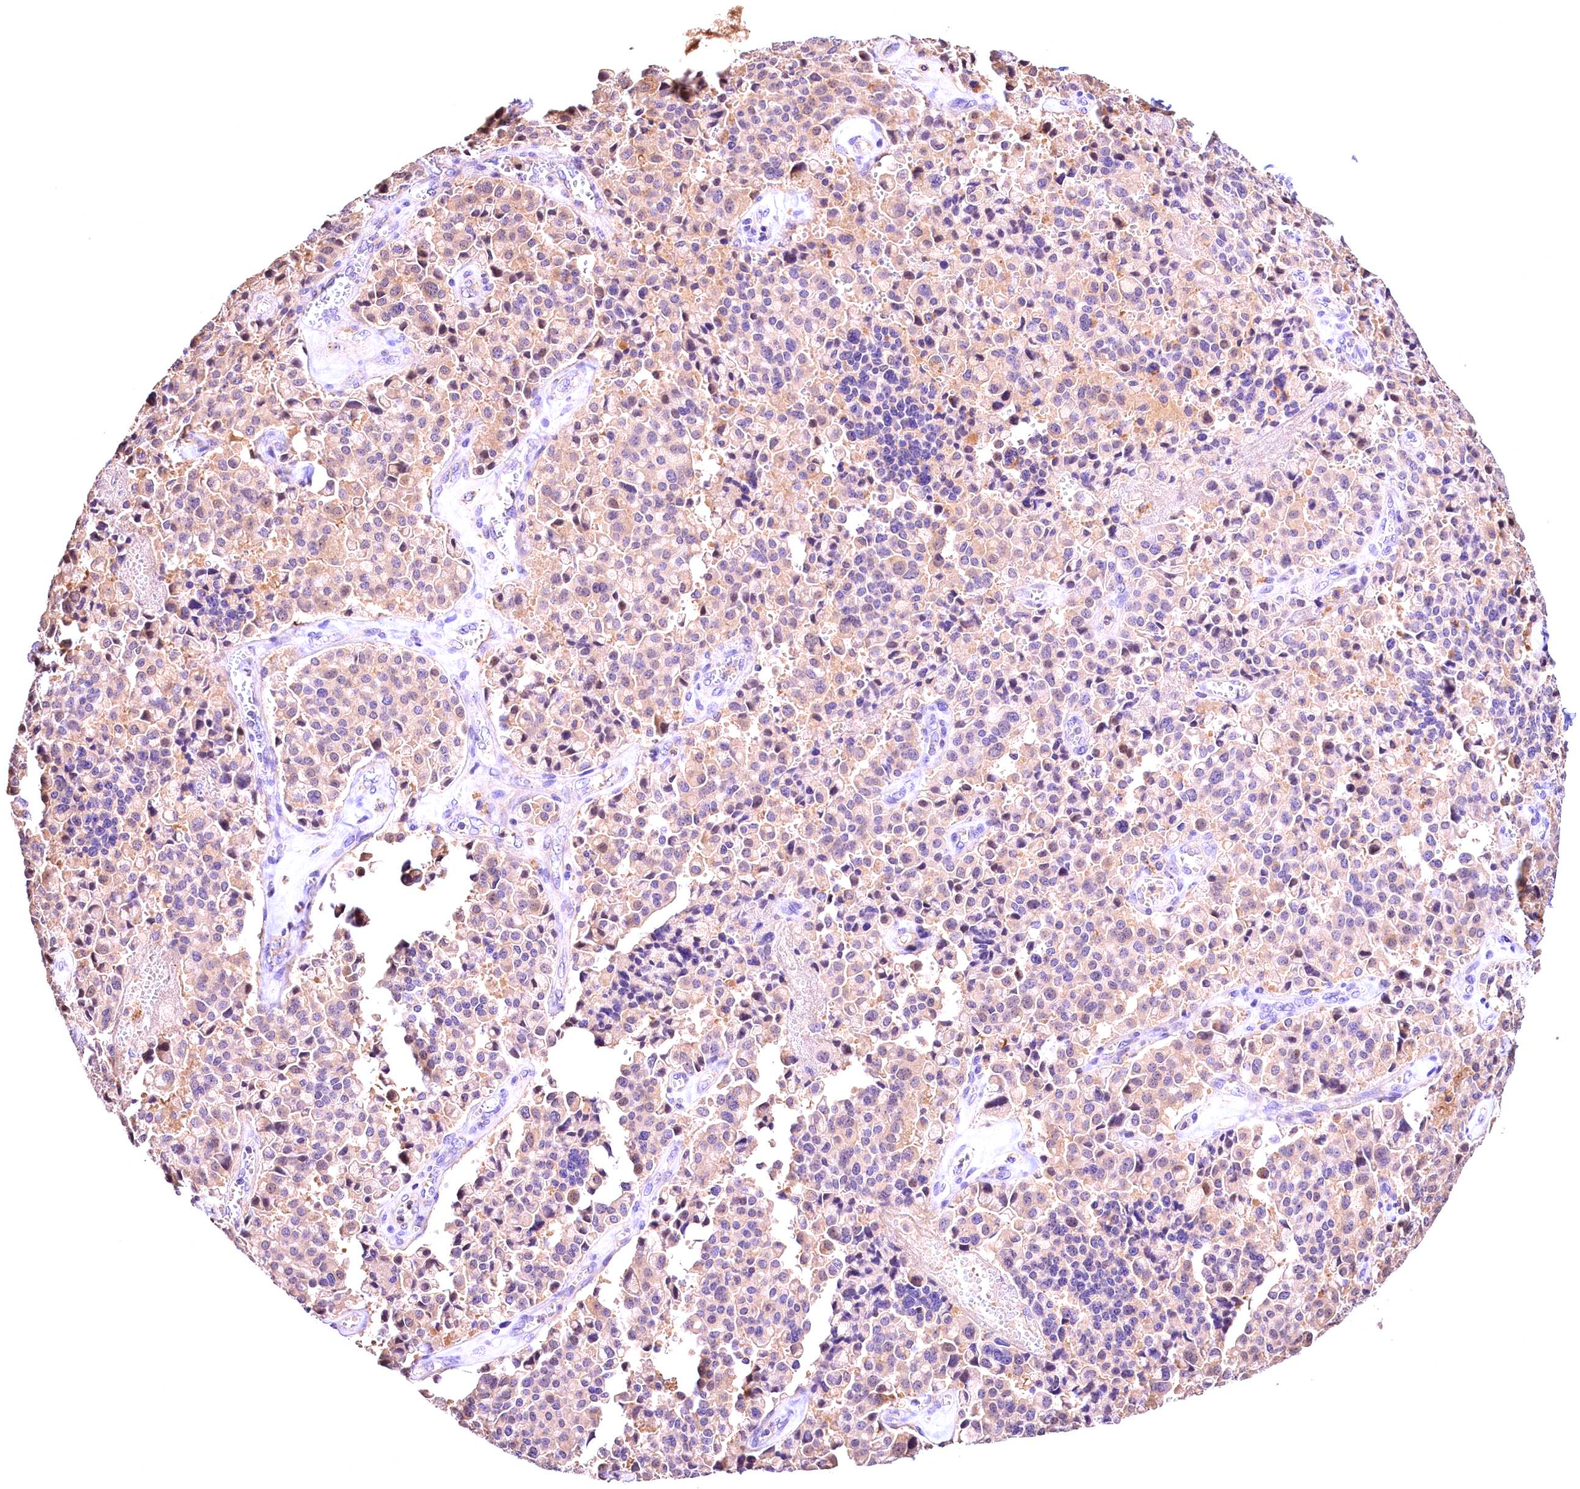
{"staining": {"intensity": "weak", "quantity": "25%-75%", "location": "cytoplasmic/membranous"}, "tissue": "pancreatic cancer", "cell_type": "Tumor cells", "image_type": "cancer", "snomed": [{"axis": "morphology", "description": "Adenocarcinoma, NOS"}, {"axis": "topography", "description": "Pancreas"}], "caption": "The immunohistochemical stain highlights weak cytoplasmic/membranous expression in tumor cells of pancreatic adenocarcinoma tissue.", "gene": "ARMC6", "patient": {"sex": "male", "age": 65}}